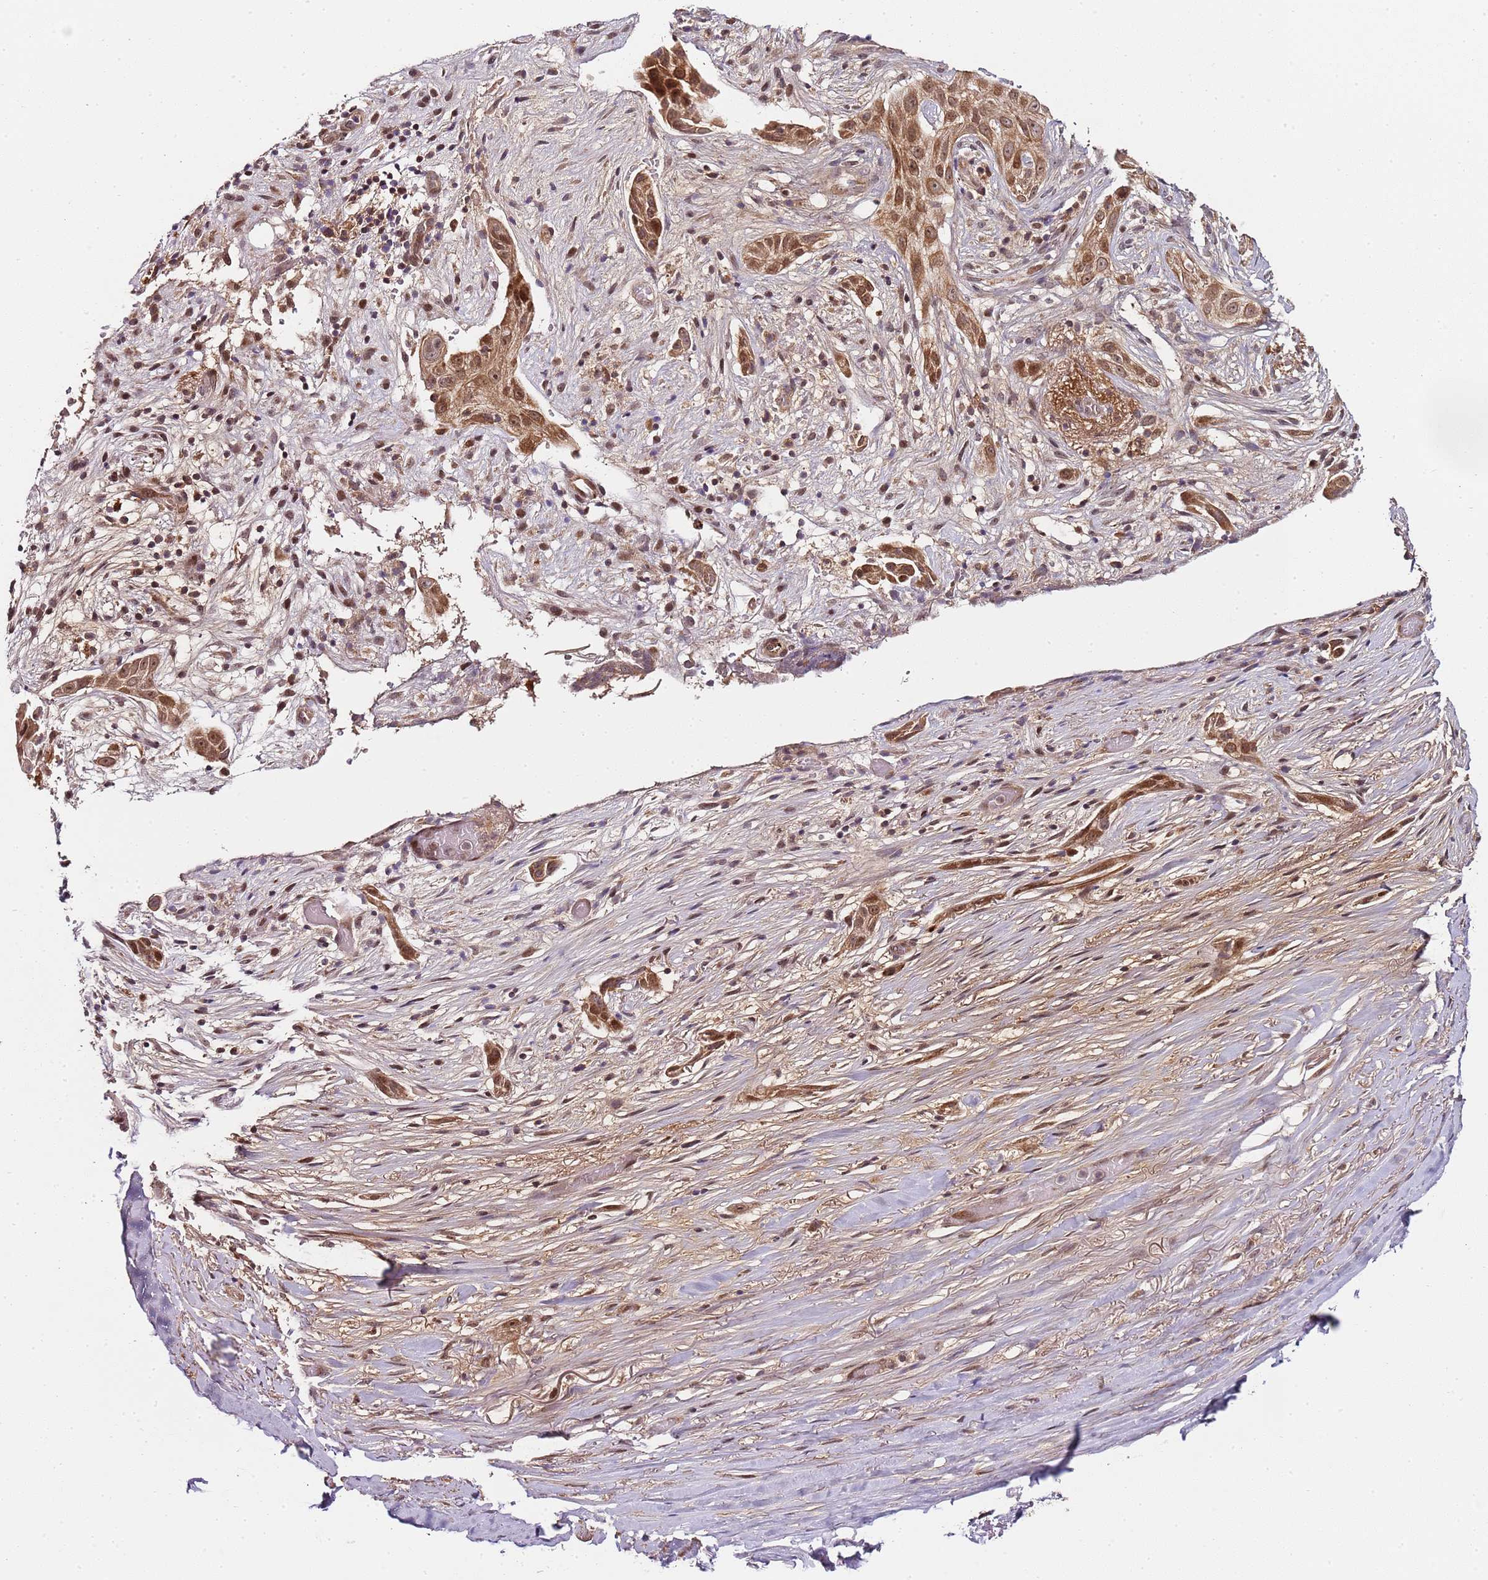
{"staining": {"intensity": "moderate", "quantity": ">75%", "location": "nuclear"}, "tissue": "adipose tissue", "cell_type": "Adipocytes", "image_type": "normal", "snomed": [{"axis": "morphology", "description": "Normal tissue, NOS"}, {"axis": "morphology", "description": "Basal cell carcinoma"}, {"axis": "topography", "description": "Skin"}], "caption": "Protein expression analysis of normal human adipose tissue reveals moderate nuclear staining in approximately >75% of adipocytes.", "gene": "EDC3", "patient": {"sex": "female", "age": 89}}